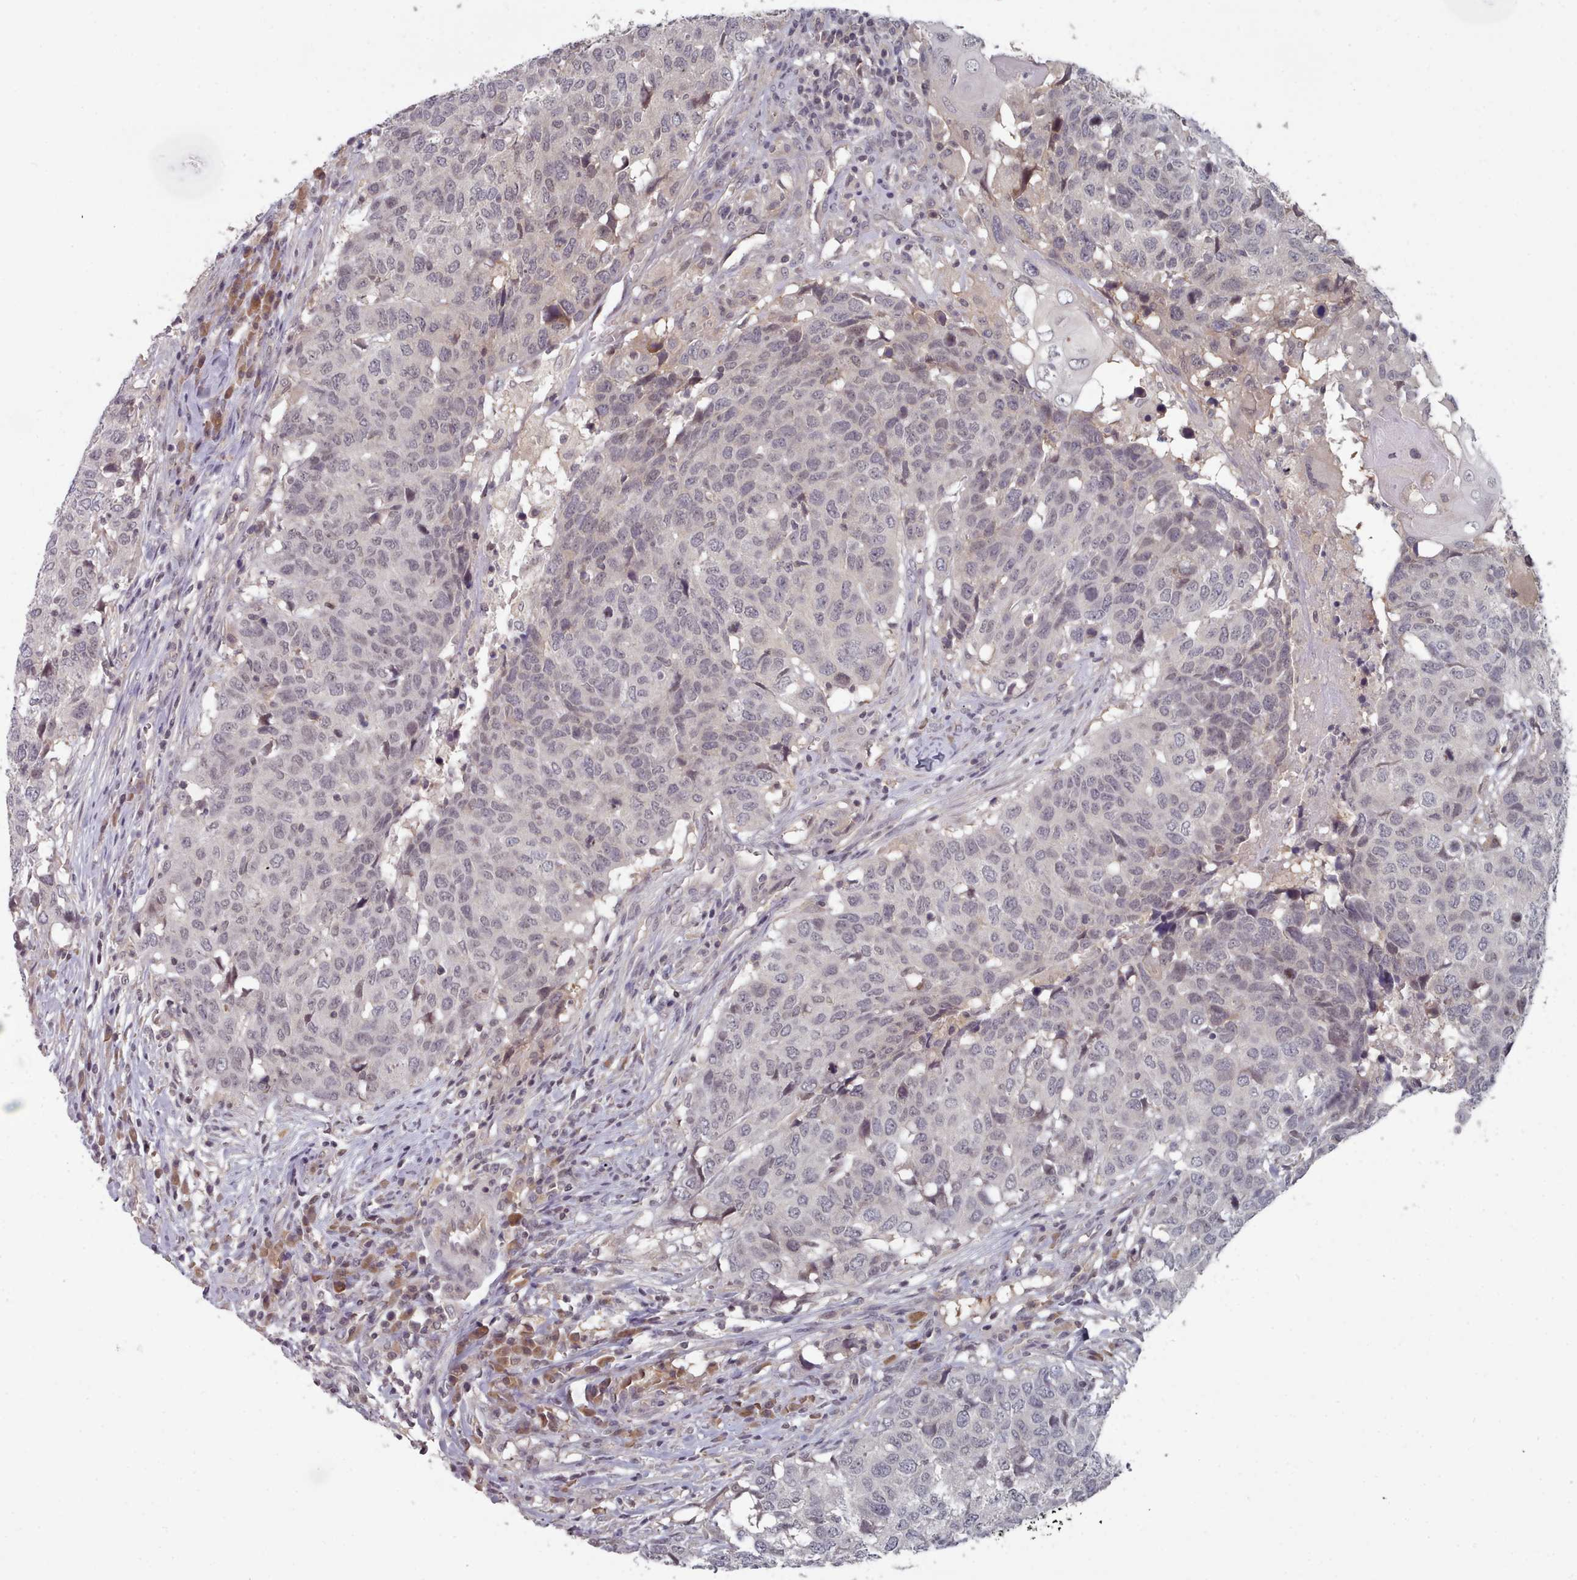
{"staining": {"intensity": "negative", "quantity": "none", "location": "none"}, "tissue": "head and neck cancer", "cell_type": "Tumor cells", "image_type": "cancer", "snomed": [{"axis": "morphology", "description": "Normal tissue, NOS"}, {"axis": "morphology", "description": "Squamous cell carcinoma, NOS"}, {"axis": "topography", "description": "Skeletal muscle"}, {"axis": "topography", "description": "Vascular tissue"}, {"axis": "topography", "description": "Peripheral nerve tissue"}, {"axis": "topography", "description": "Head-Neck"}], "caption": "This photomicrograph is of head and neck cancer stained with immunohistochemistry (IHC) to label a protein in brown with the nuclei are counter-stained blue. There is no positivity in tumor cells.", "gene": "HYAL3", "patient": {"sex": "male", "age": 66}}